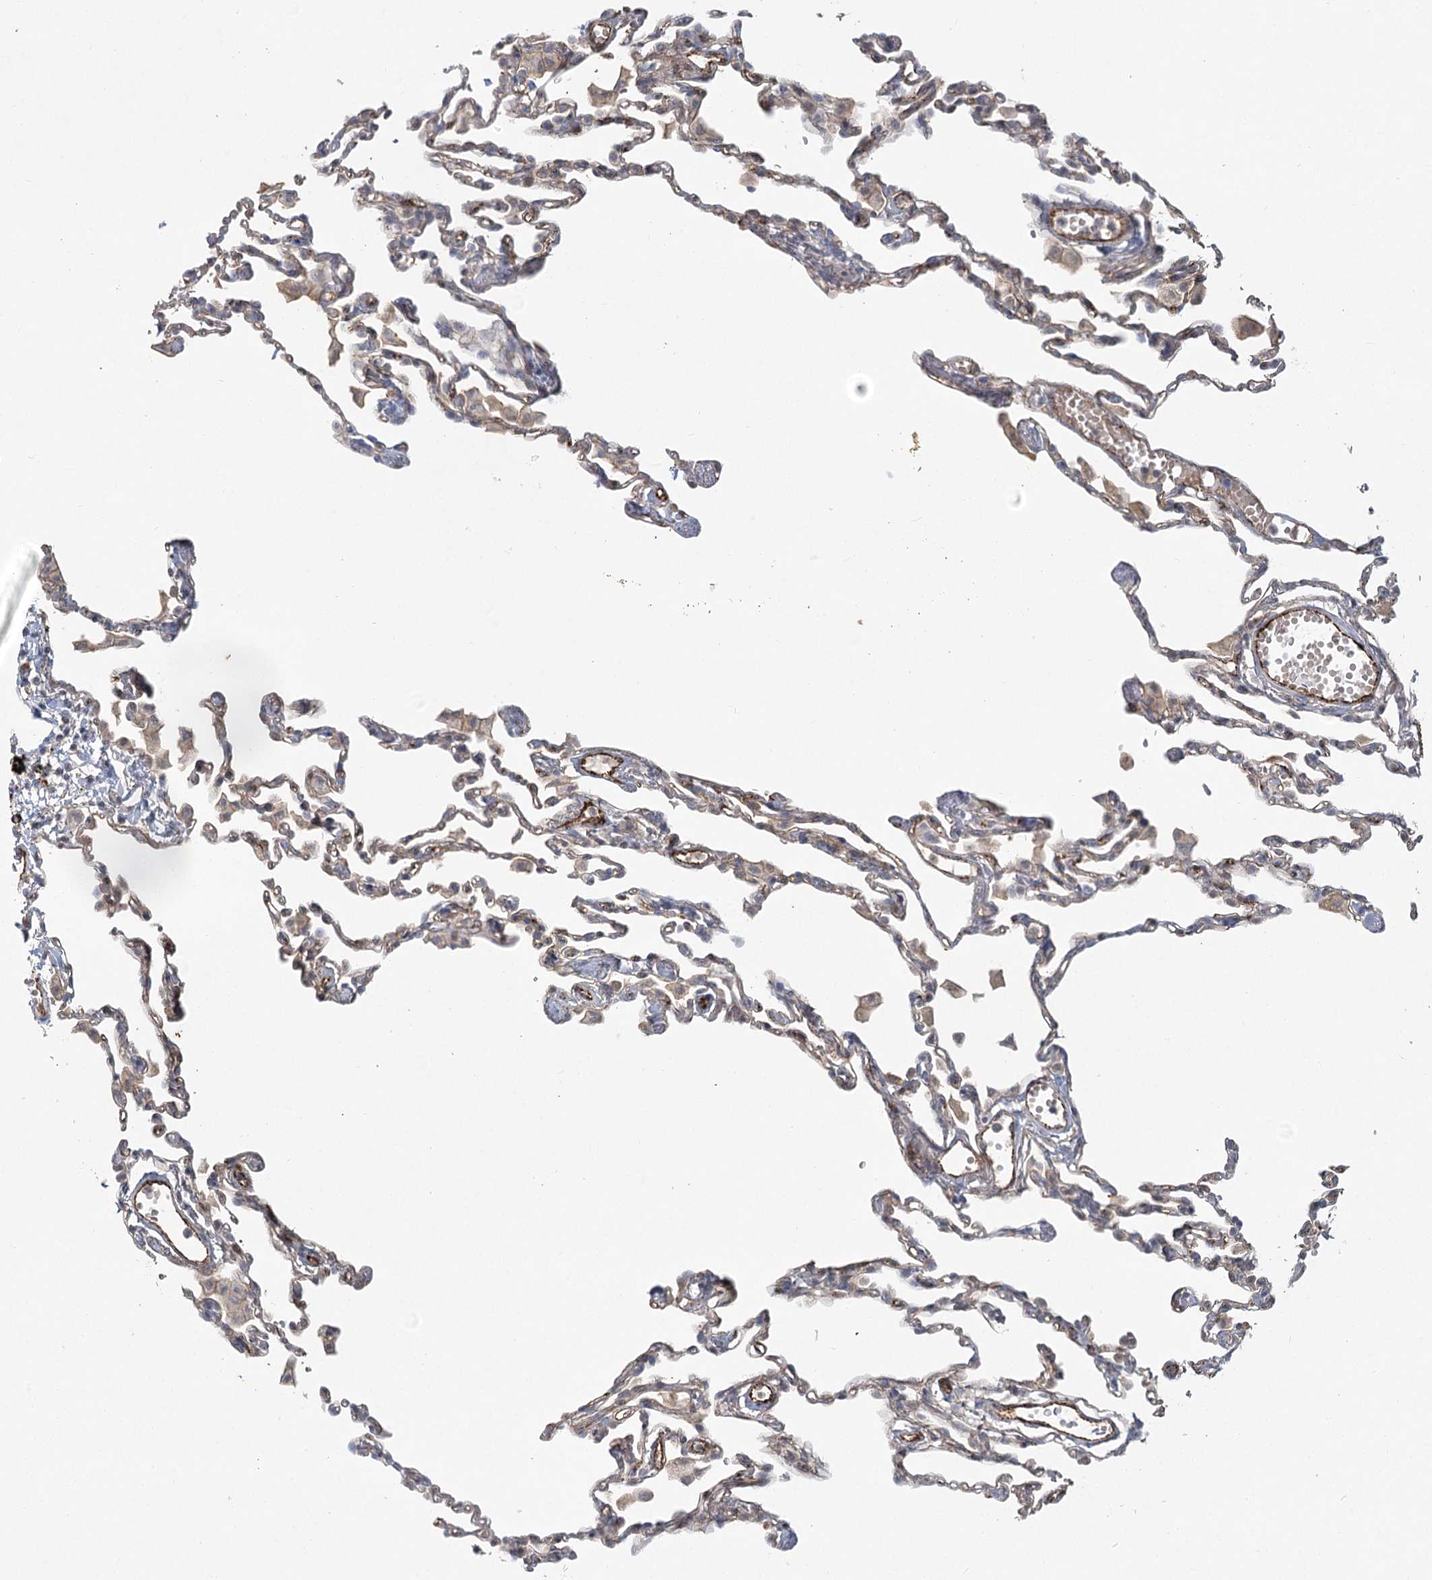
{"staining": {"intensity": "weak", "quantity": "<25%", "location": "cytoplasmic/membranous"}, "tissue": "lung", "cell_type": "Alveolar cells", "image_type": "normal", "snomed": [{"axis": "morphology", "description": "Normal tissue, NOS"}, {"axis": "topography", "description": "Lung"}], "caption": "The immunohistochemistry (IHC) histopathology image has no significant staining in alveolar cells of lung.", "gene": "KBTBD4", "patient": {"sex": "female", "age": 49}}